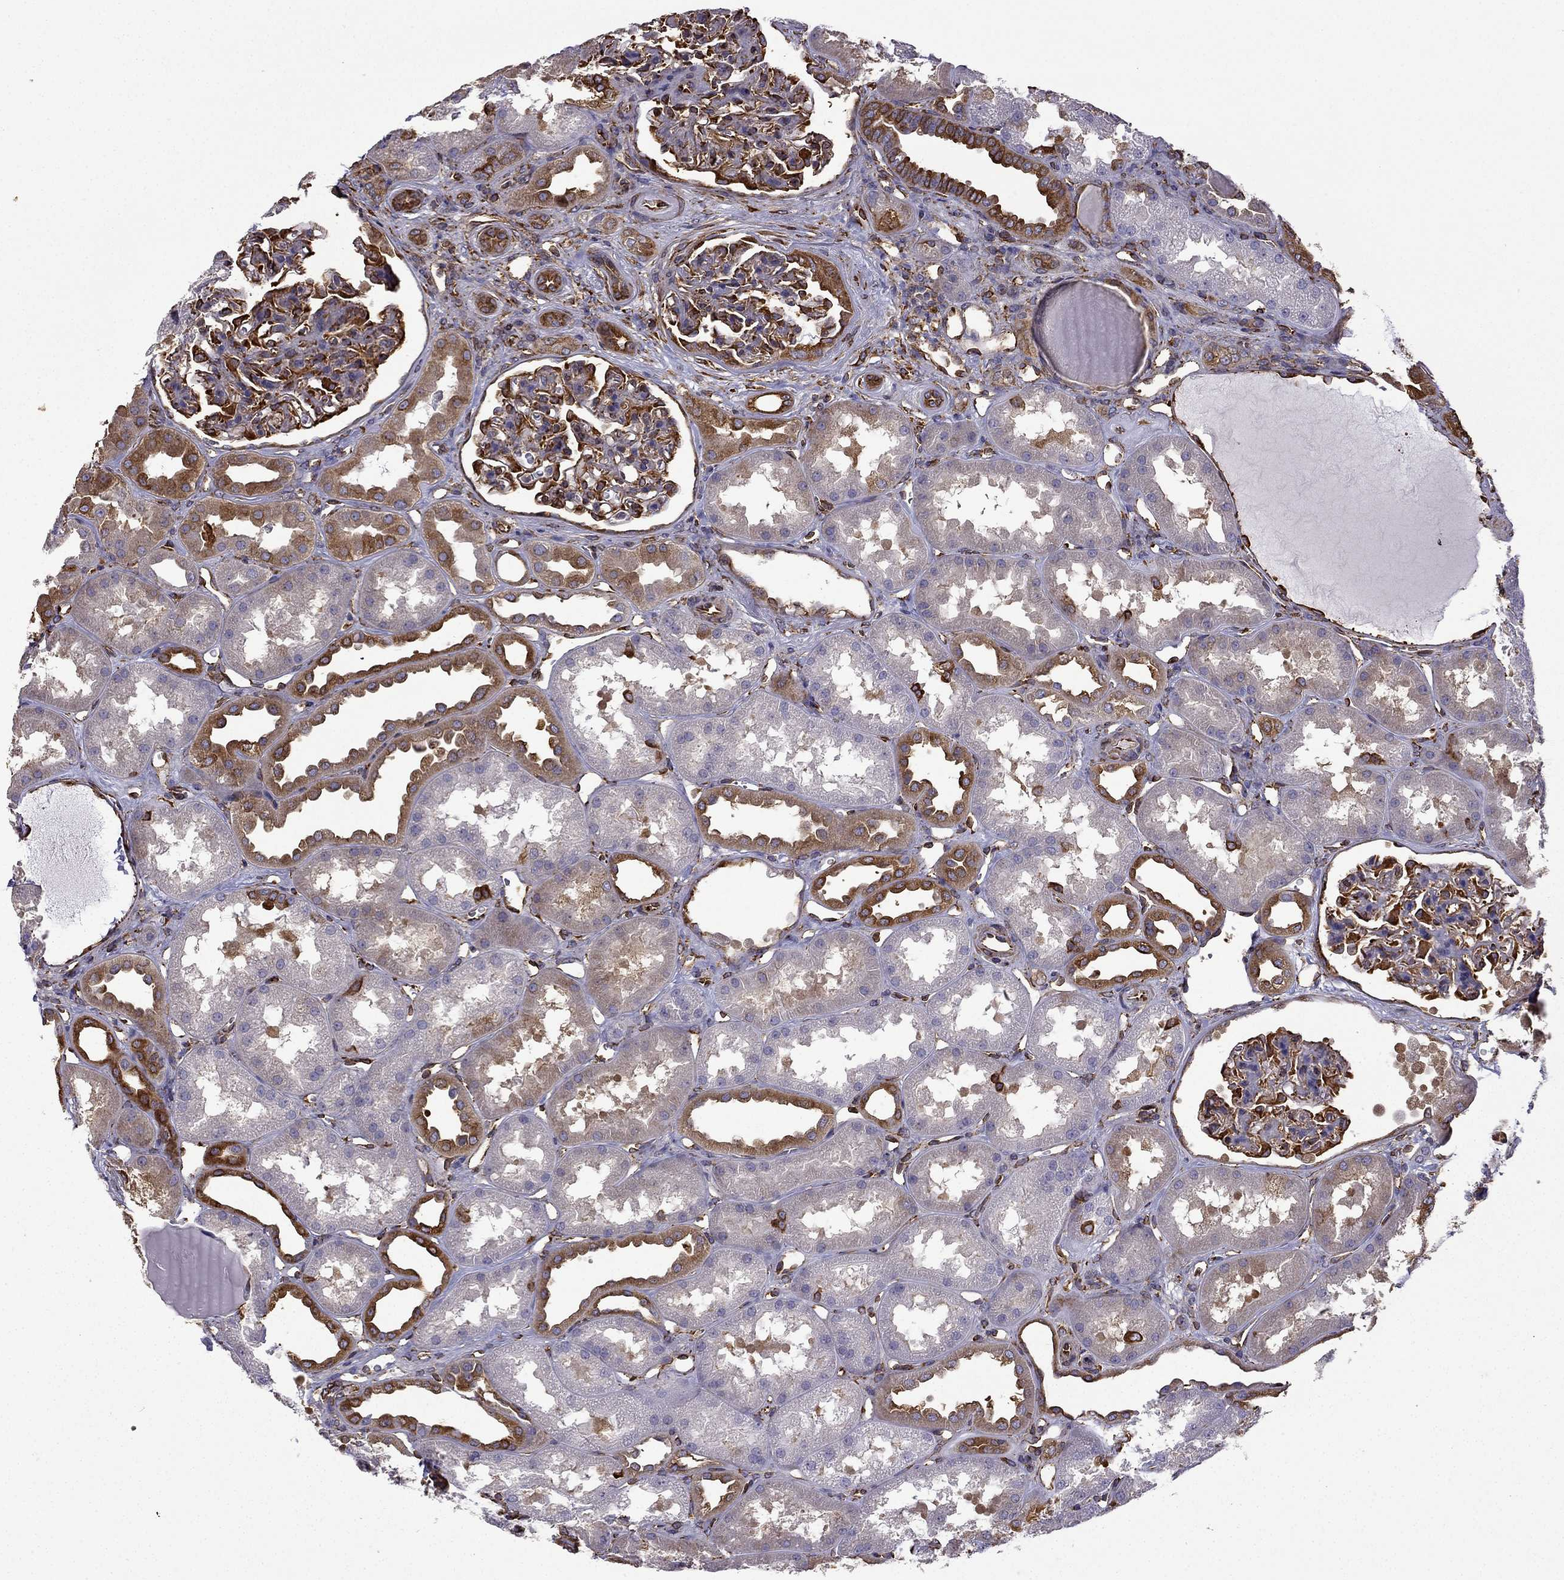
{"staining": {"intensity": "strong", "quantity": "25%-75%", "location": "cytoplasmic/membranous"}, "tissue": "kidney", "cell_type": "Cells in glomeruli", "image_type": "normal", "snomed": [{"axis": "morphology", "description": "Normal tissue, NOS"}, {"axis": "topography", "description": "Kidney"}], "caption": "Immunohistochemistry (IHC) histopathology image of normal human kidney stained for a protein (brown), which exhibits high levels of strong cytoplasmic/membranous positivity in about 25%-75% of cells in glomeruli.", "gene": "MAP4", "patient": {"sex": "male", "age": 61}}